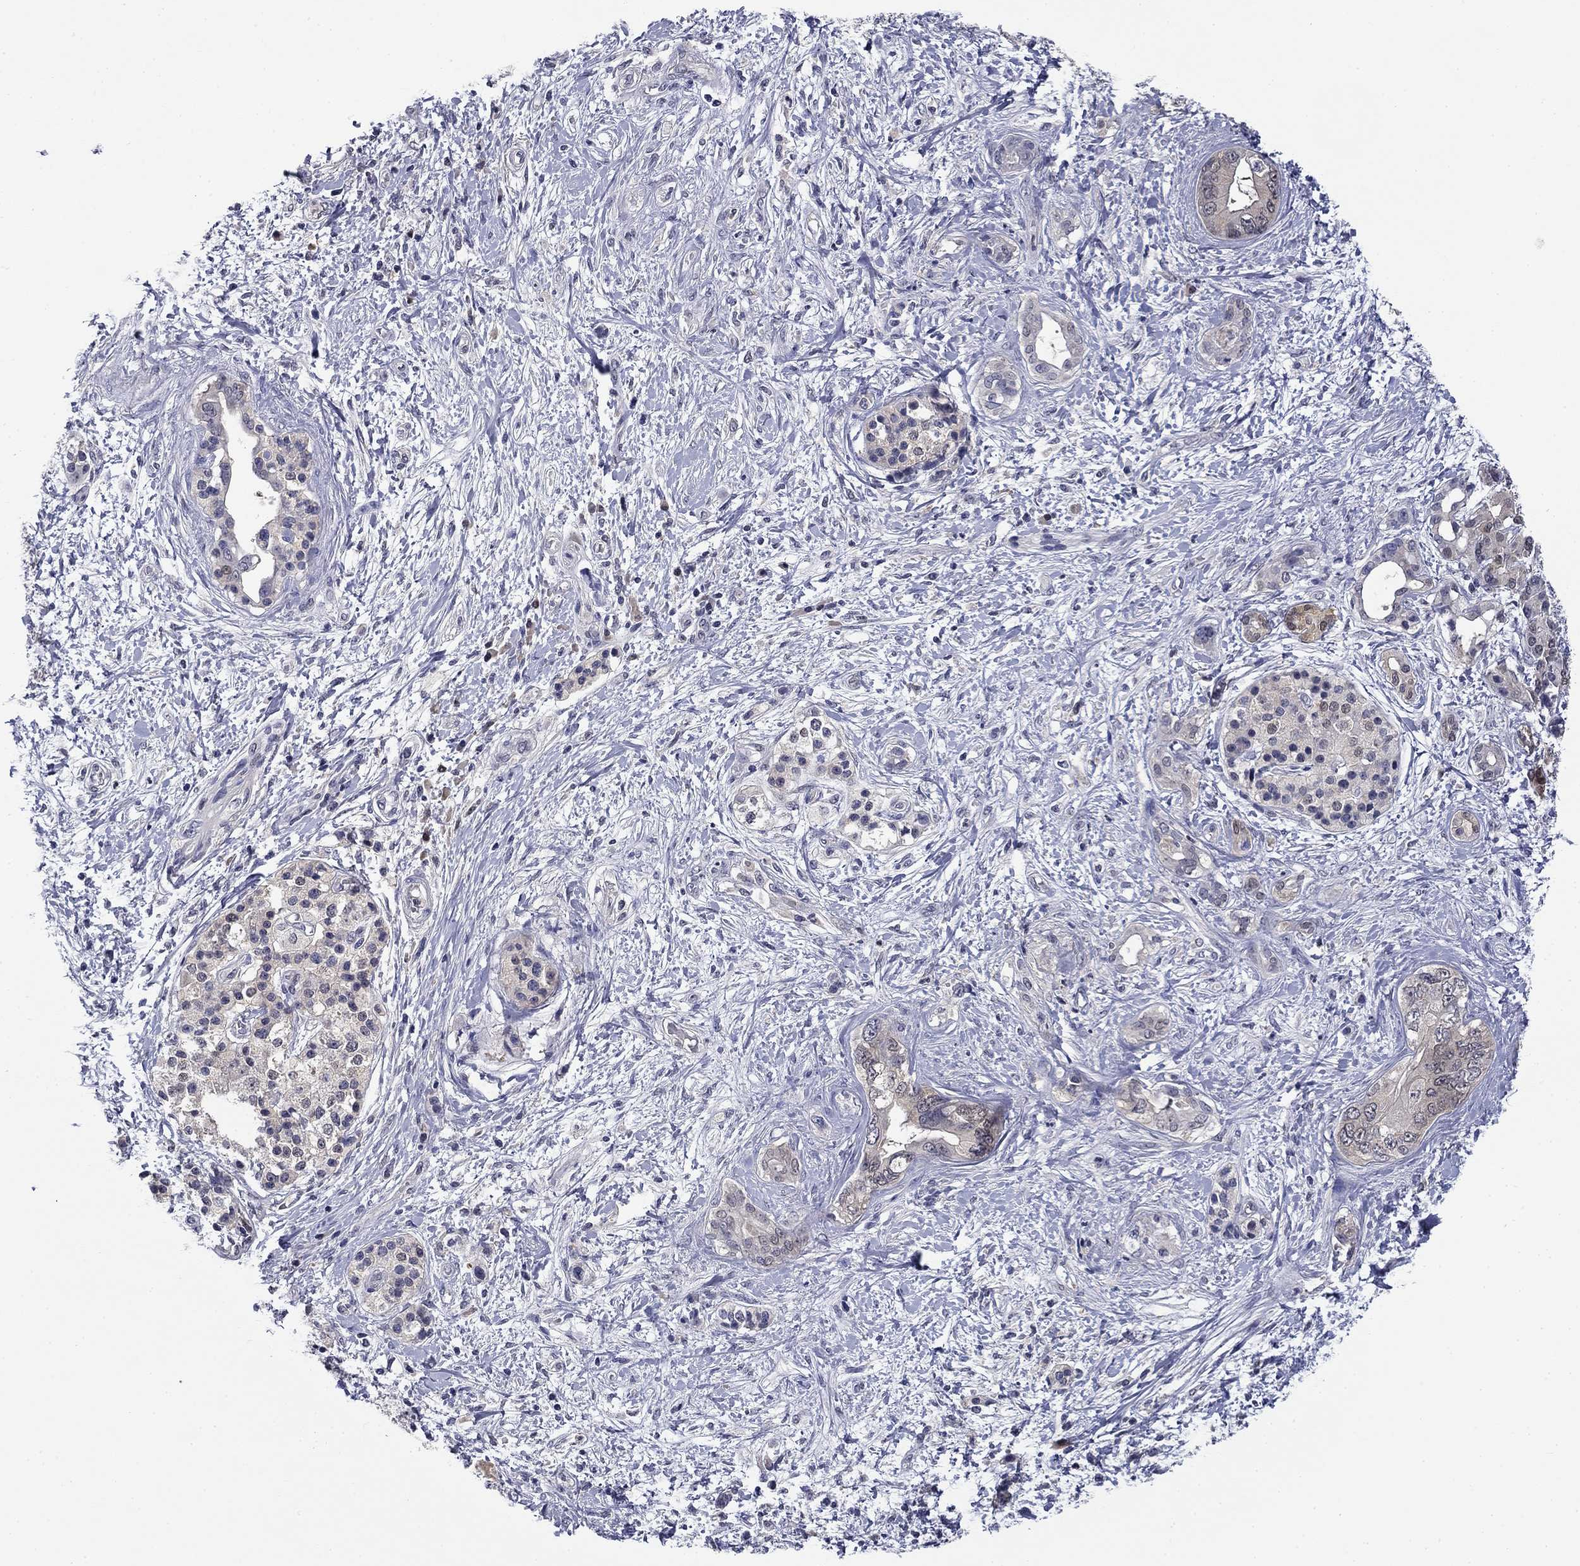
{"staining": {"intensity": "negative", "quantity": "none", "location": "none"}, "tissue": "pancreatic cancer", "cell_type": "Tumor cells", "image_type": "cancer", "snomed": [{"axis": "morphology", "description": "Adenocarcinoma, NOS"}, {"axis": "topography", "description": "Pancreas"}], "caption": "This is an IHC image of pancreatic cancer (adenocarcinoma). There is no expression in tumor cells.", "gene": "DDTL", "patient": {"sex": "female", "age": 56}}